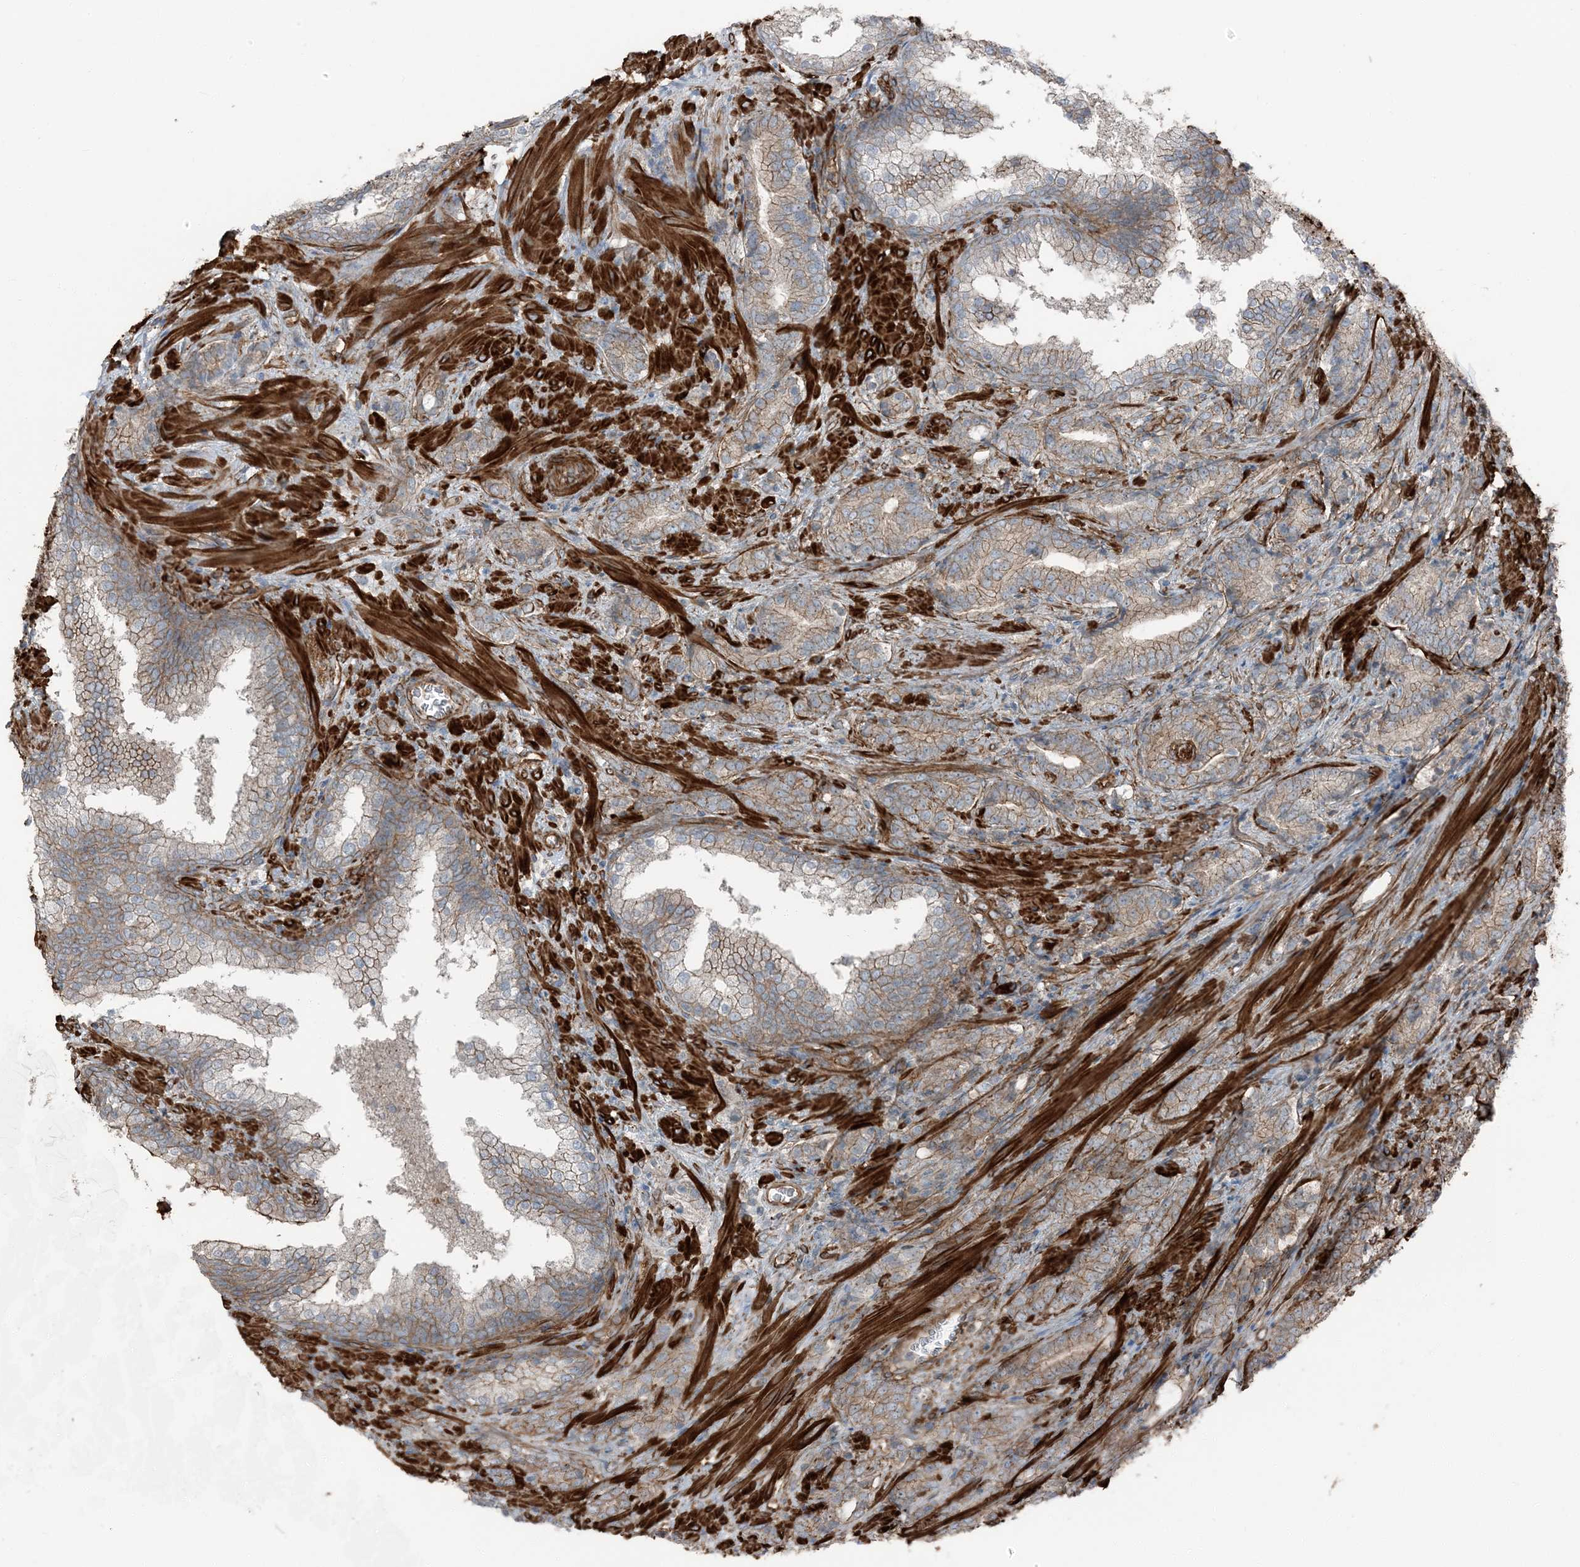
{"staining": {"intensity": "moderate", "quantity": ">75%", "location": "cytoplasmic/membranous"}, "tissue": "prostate cancer", "cell_type": "Tumor cells", "image_type": "cancer", "snomed": [{"axis": "morphology", "description": "Adenocarcinoma, High grade"}, {"axis": "topography", "description": "Prostate"}], "caption": "This image reveals immunohistochemistry (IHC) staining of prostate cancer, with medium moderate cytoplasmic/membranous positivity in approximately >75% of tumor cells.", "gene": "ZFP90", "patient": {"sex": "male", "age": 57}}